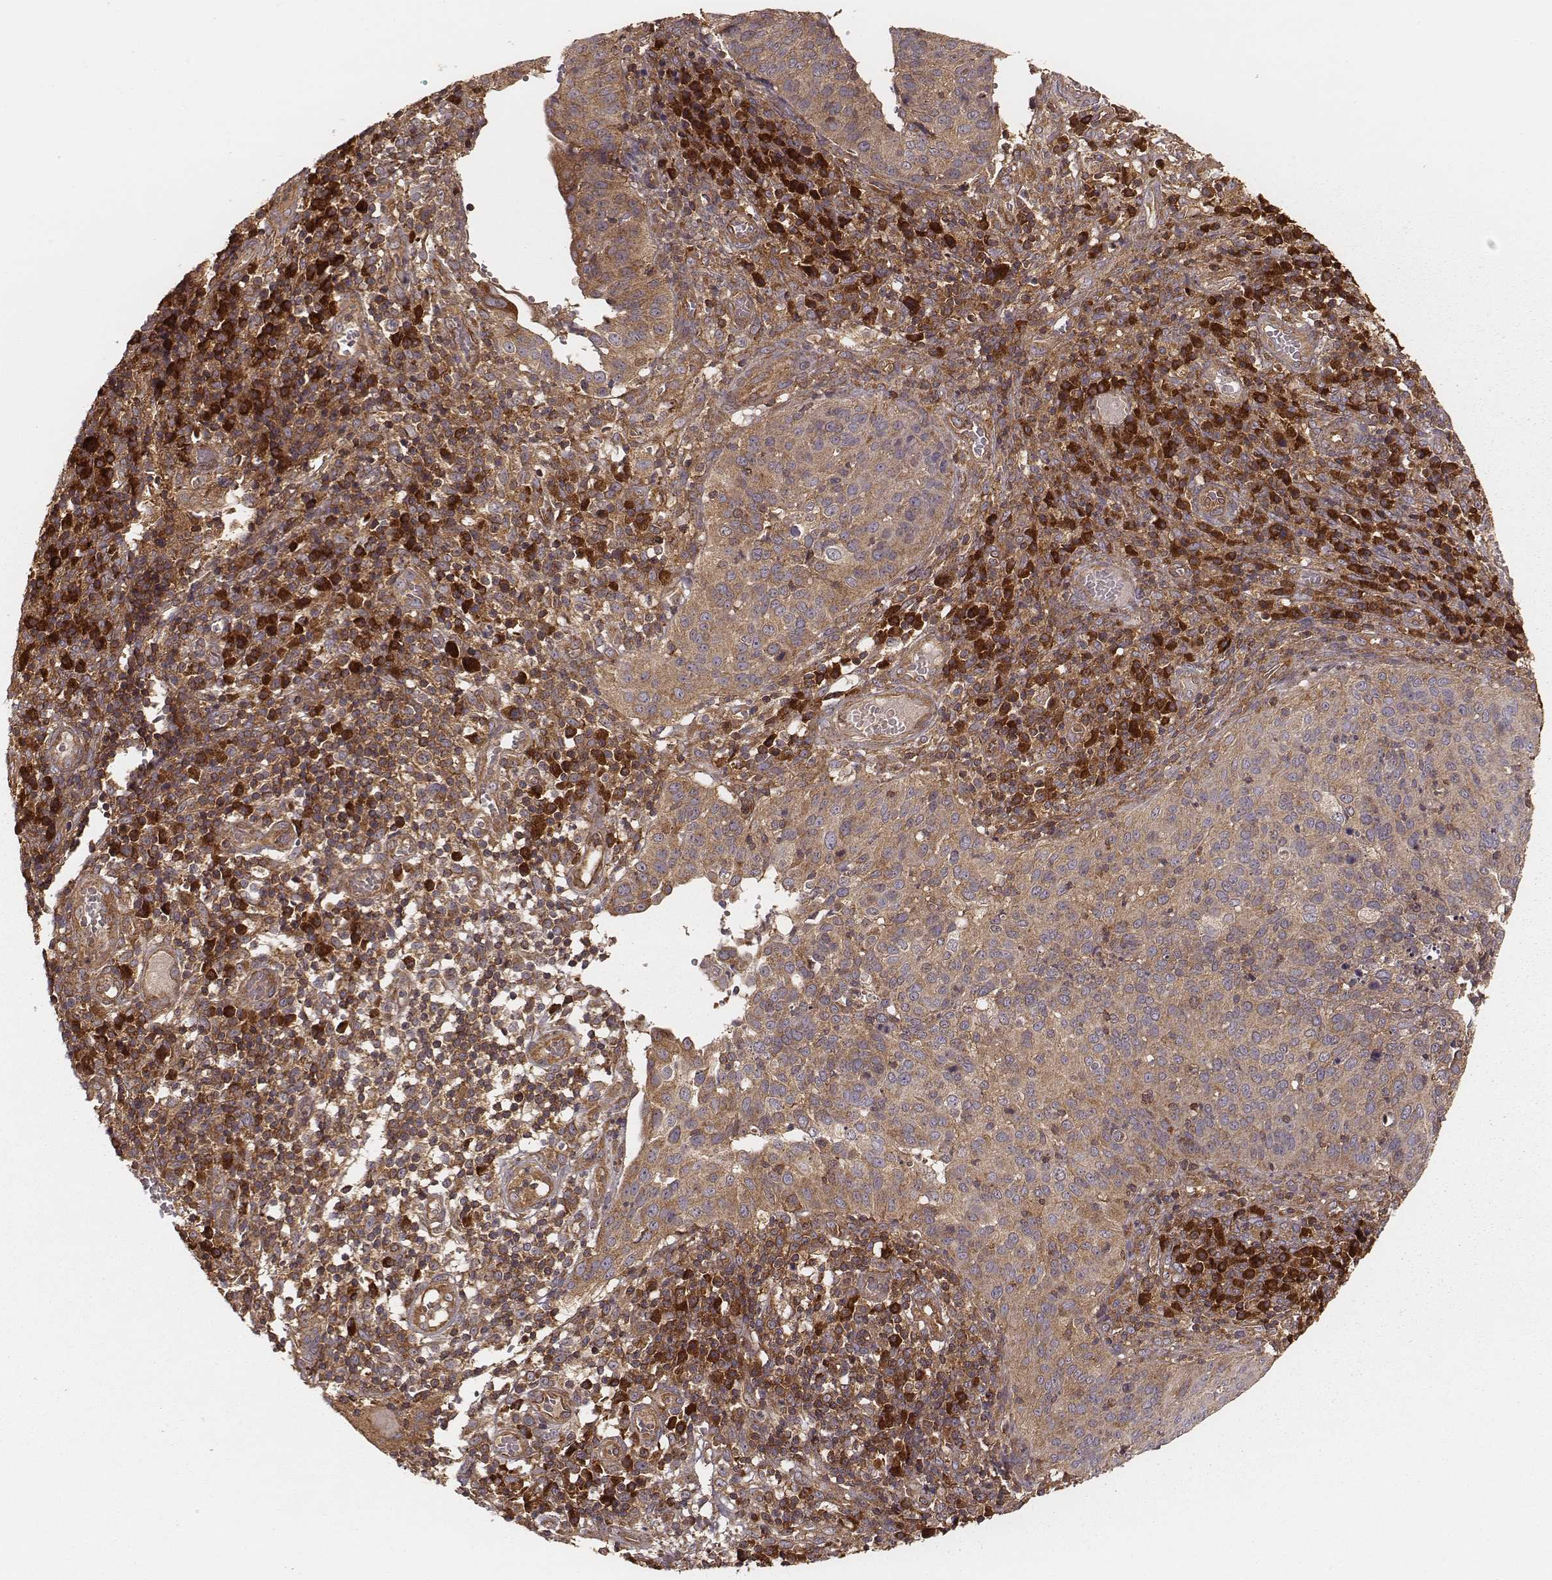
{"staining": {"intensity": "moderate", "quantity": ">75%", "location": "cytoplasmic/membranous"}, "tissue": "cervical cancer", "cell_type": "Tumor cells", "image_type": "cancer", "snomed": [{"axis": "morphology", "description": "Squamous cell carcinoma, NOS"}, {"axis": "topography", "description": "Cervix"}], "caption": "An immunohistochemistry (IHC) image of tumor tissue is shown. Protein staining in brown highlights moderate cytoplasmic/membranous positivity in cervical cancer within tumor cells. (DAB (3,3'-diaminobenzidine) IHC, brown staining for protein, blue staining for nuclei).", "gene": "CARS1", "patient": {"sex": "female", "age": 39}}